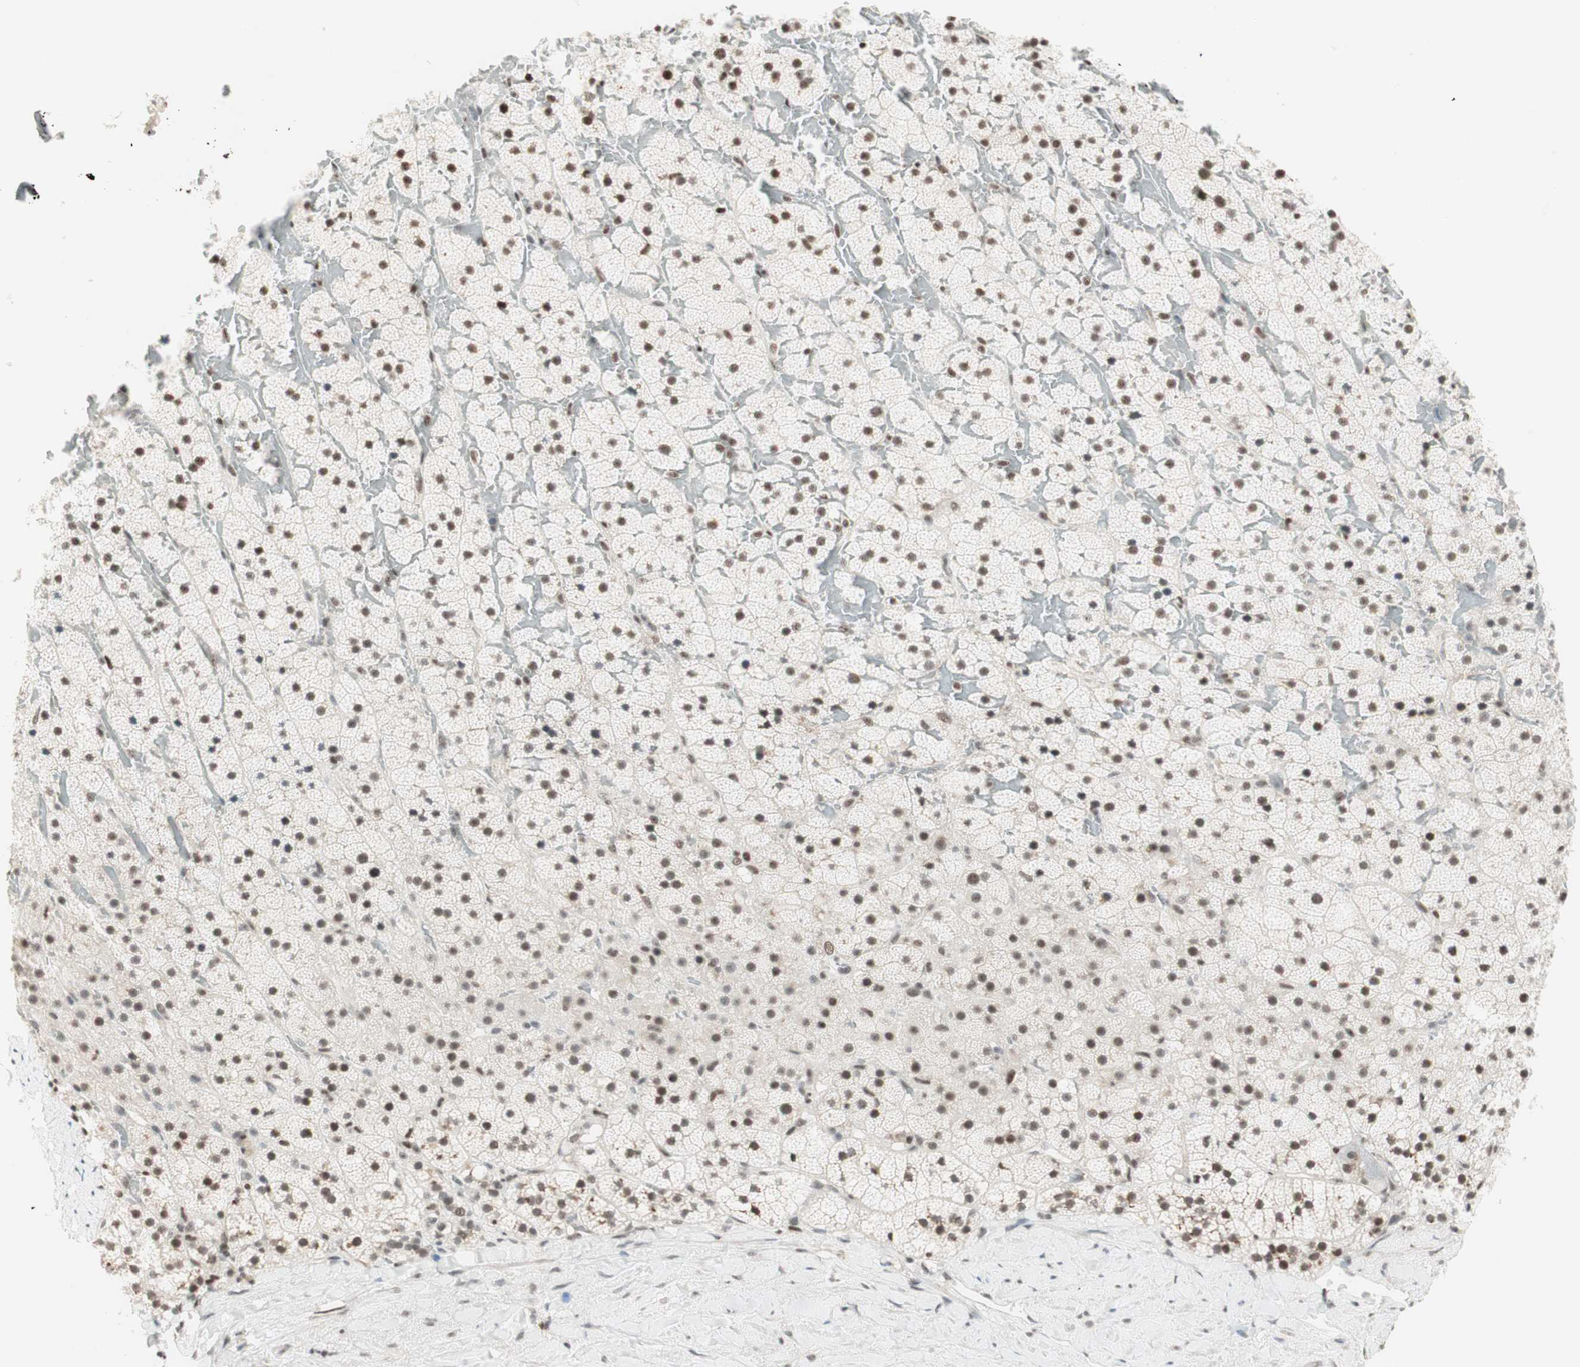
{"staining": {"intensity": "moderate", "quantity": ">75%", "location": "nuclear"}, "tissue": "adrenal gland", "cell_type": "Glandular cells", "image_type": "normal", "snomed": [{"axis": "morphology", "description": "Normal tissue, NOS"}, {"axis": "topography", "description": "Adrenal gland"}], "caption": "An image of adrenal gland stained for a protein reveals moderate nuclear brown staining in glandular cells. The protein of interest is stained brown, and the nuclei are stained in blue (DAB (3,3'-diaminobenzidine) IHC with brightfield microscopy, high magnification).", "gene": "SMARCE1", "patient": {"sex": "male", "age": 35}}